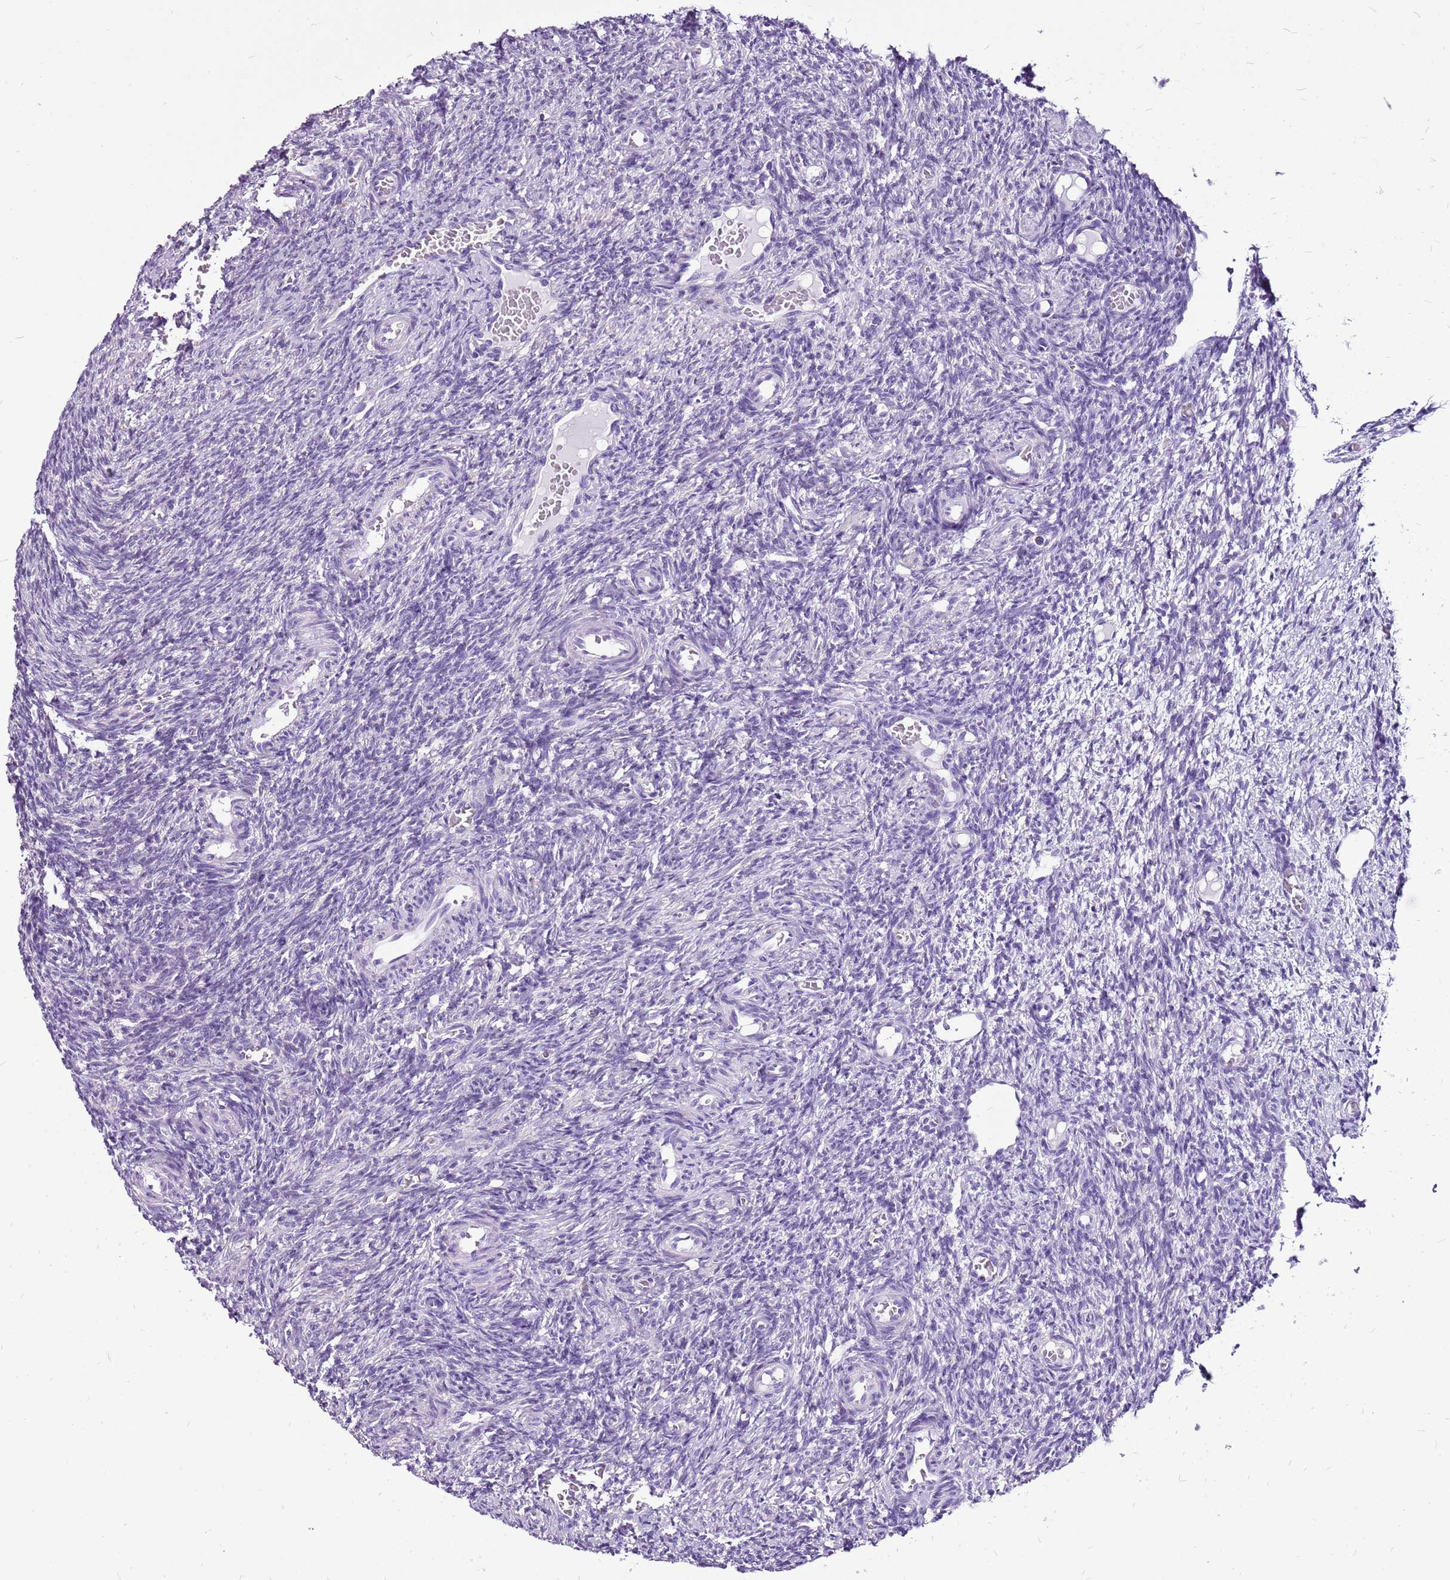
{"staining": {"intensity": "negative", "quantity": "none", "location": "none"}, "tissue": "ovary", "cell_type": "Follicle cells", "image_type": "normal", "snomed": [{"axis": "morphology", "description": "Normal tissue, NOS"}, {"axis": "topography", "description": "Ovary"}], "caption": "Protein analysis of benign ovary shows no significant positivity in follicle cells.", "gene": "ACSS3", "patient": {"sex": "female", "age": 27}}